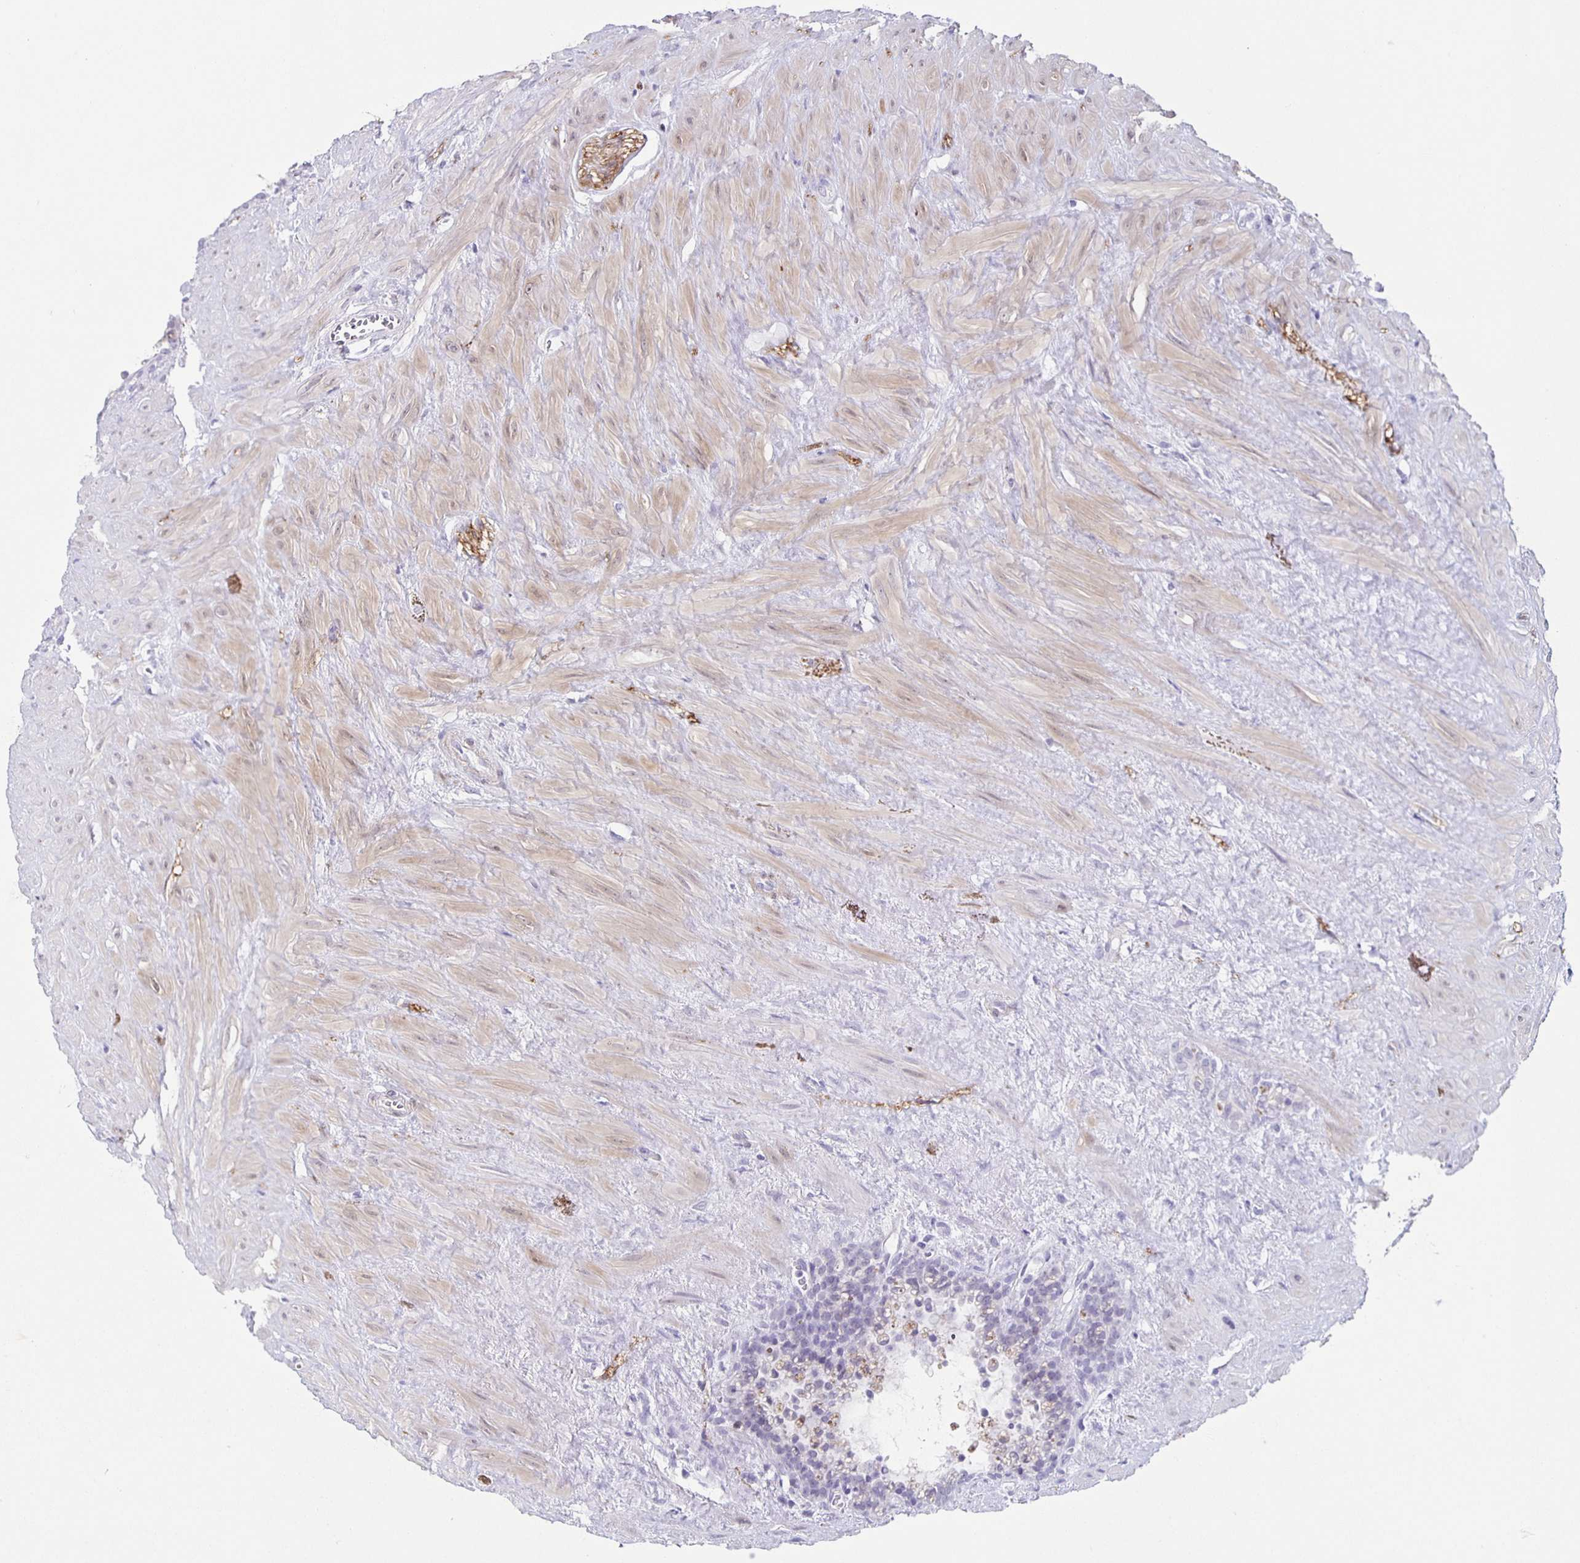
{"staining": {"intensity": "negative", "quantity": "none", "location": "none"}, "tissue": "seminal vesicle", "cell_type": "Glandular cells", "image_type": "normal", "snomed": [{"axis": "morphology", "description": "Normal tissue, NOS"}, {"axis": "topography", "description": "Seminal veicle"}], "caption": "DAB (3,3'-diaminobenzidine) immunohistochemical staining of unremarkable seminal vesicle demonstrates no significant expression in glandular cells.", "gene": "TPPP", "patient": {"sex": "male", "age": 76}}